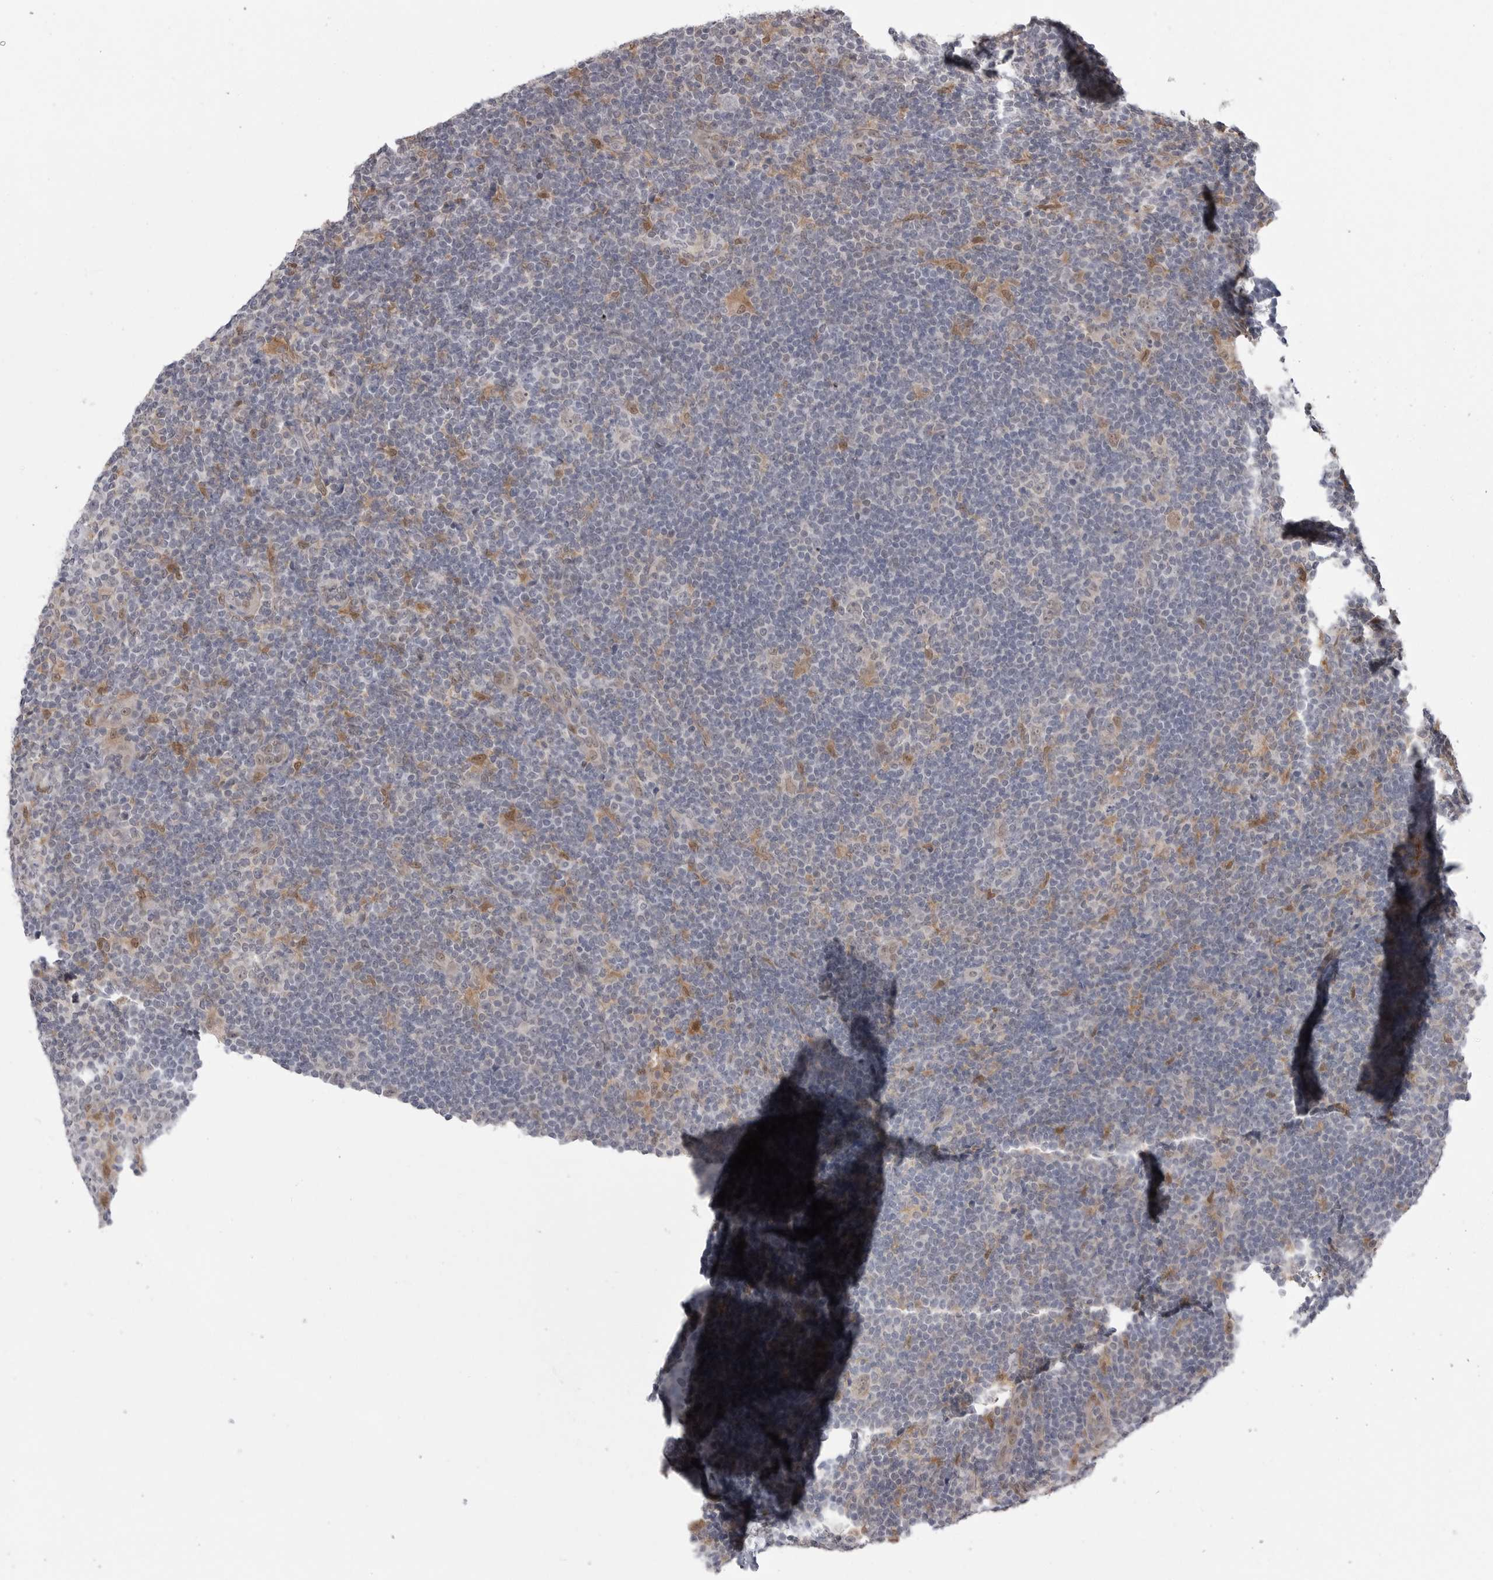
{"staining": {"intensity": "weak", "quantity": "25%-75%", "location": "cytoplasmic/membranous,nuclear"}, "tissue": "lymphoma", "cell_type": "Tumor cells", "image_type": "cancer", "snomed": [{"axis": "morphology", "description": "Hodgkin's disease, NOS"}, {"axis": "topography", "description": "Lymph node"}], "caption": "Immunohistochemical staining of human Hodgkin's disease exhibits weak cytoplasmic/membranous and nuclear protein staining in approximately 25%-75% of tumor cells. Immunohistochemistry stains the protein in brown and the nuclei are stained blue.", "gene": "PNPO", "patient": {"sex": "female", "age": 57}}